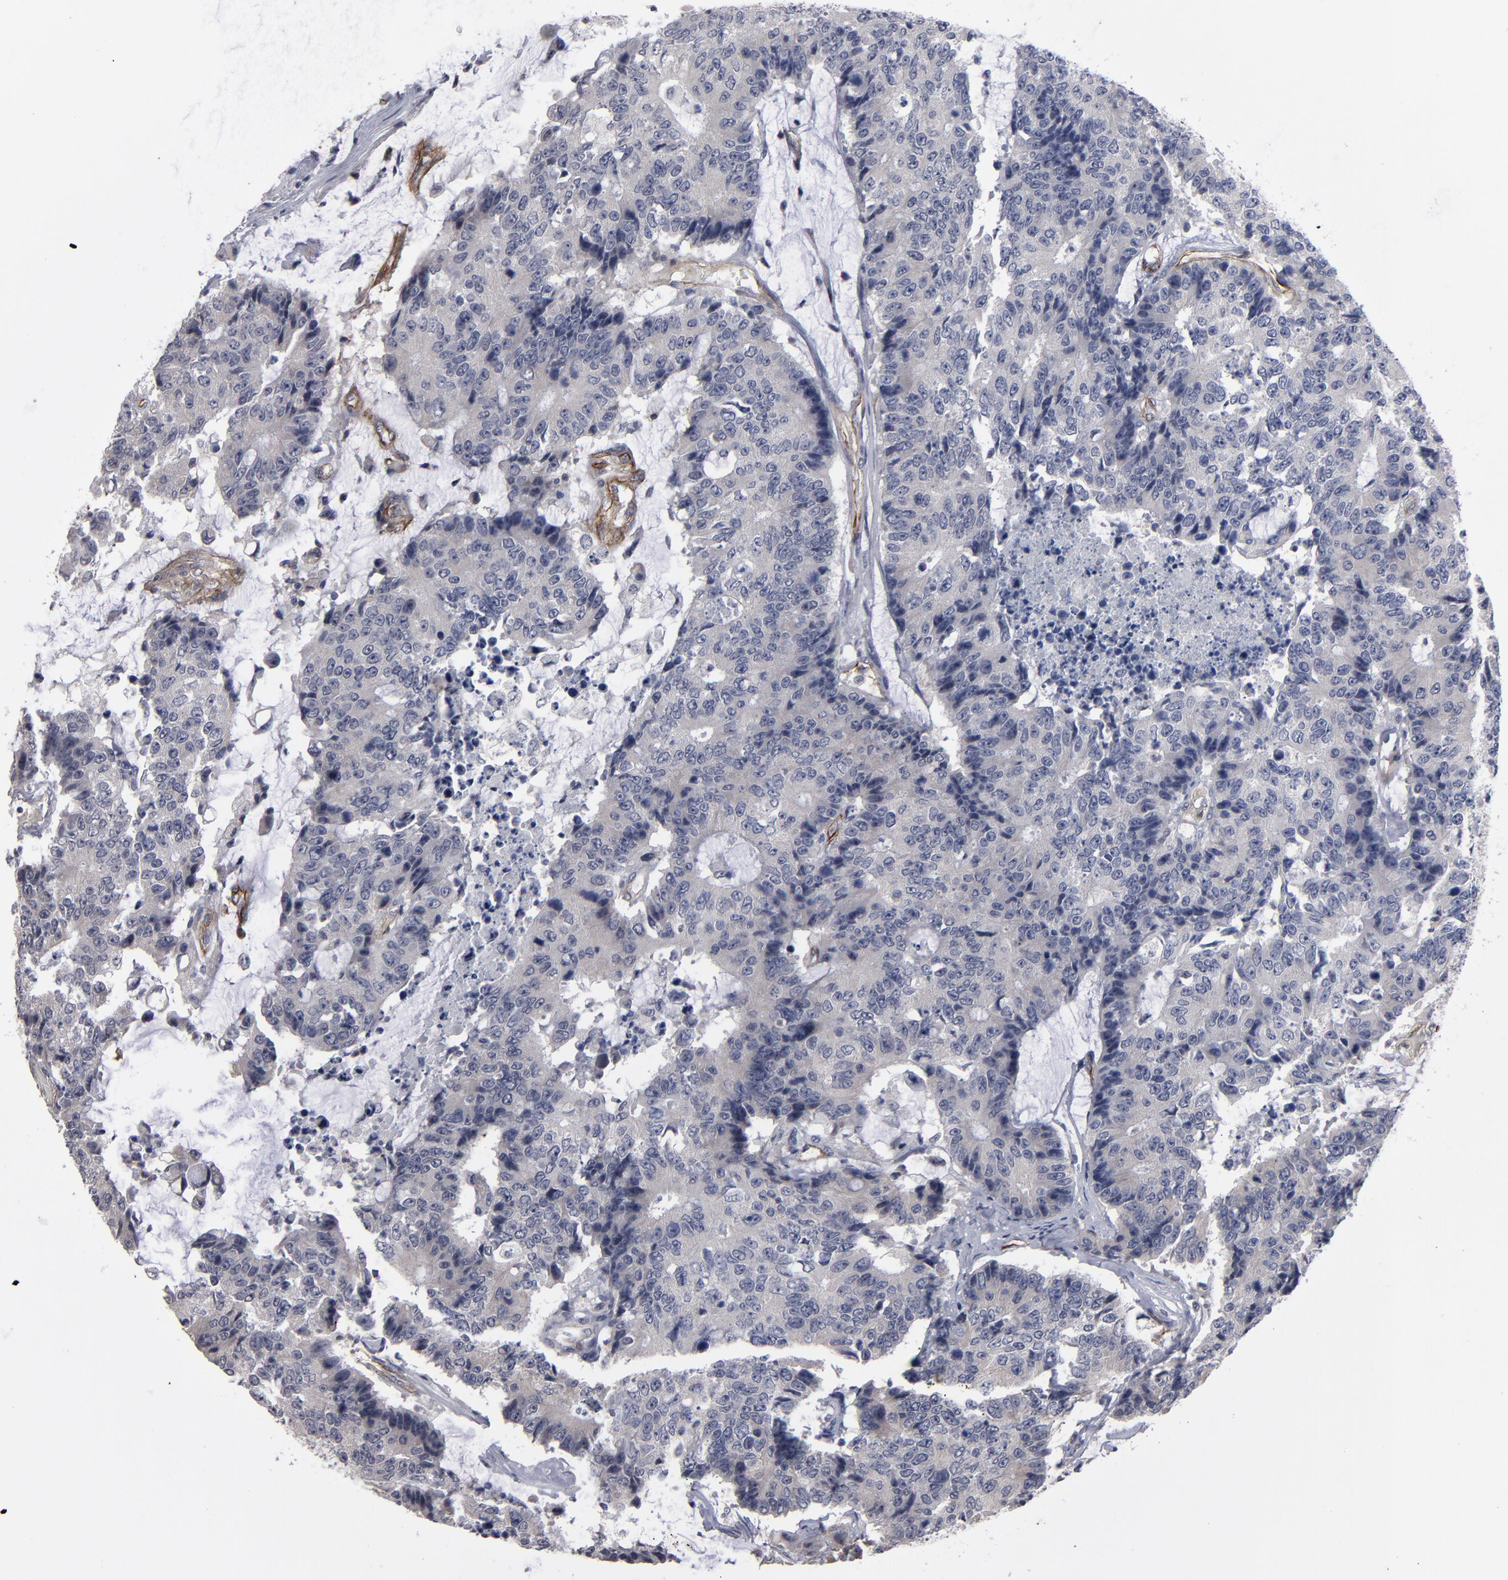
{"staining": {"intensity": "negative", "quantity": "none", "location": "none"}, "tissue": "colorectal cancer", "cell_type": "Tumor cells", "image_type": "cancer", "snomed": [{"axis": "morphology", "description": "Adenocarcinoma, NOS"}, {"axis": "topography", "description": "Colon"}], "caption": "High power microscopy micrograph of an immunohistochemistry photomicrograph of colorectal cancer, revealing no significant staining in tumor cells.", "gene": "ZNF175", "patient": {"sex": "female", "age": 86}}